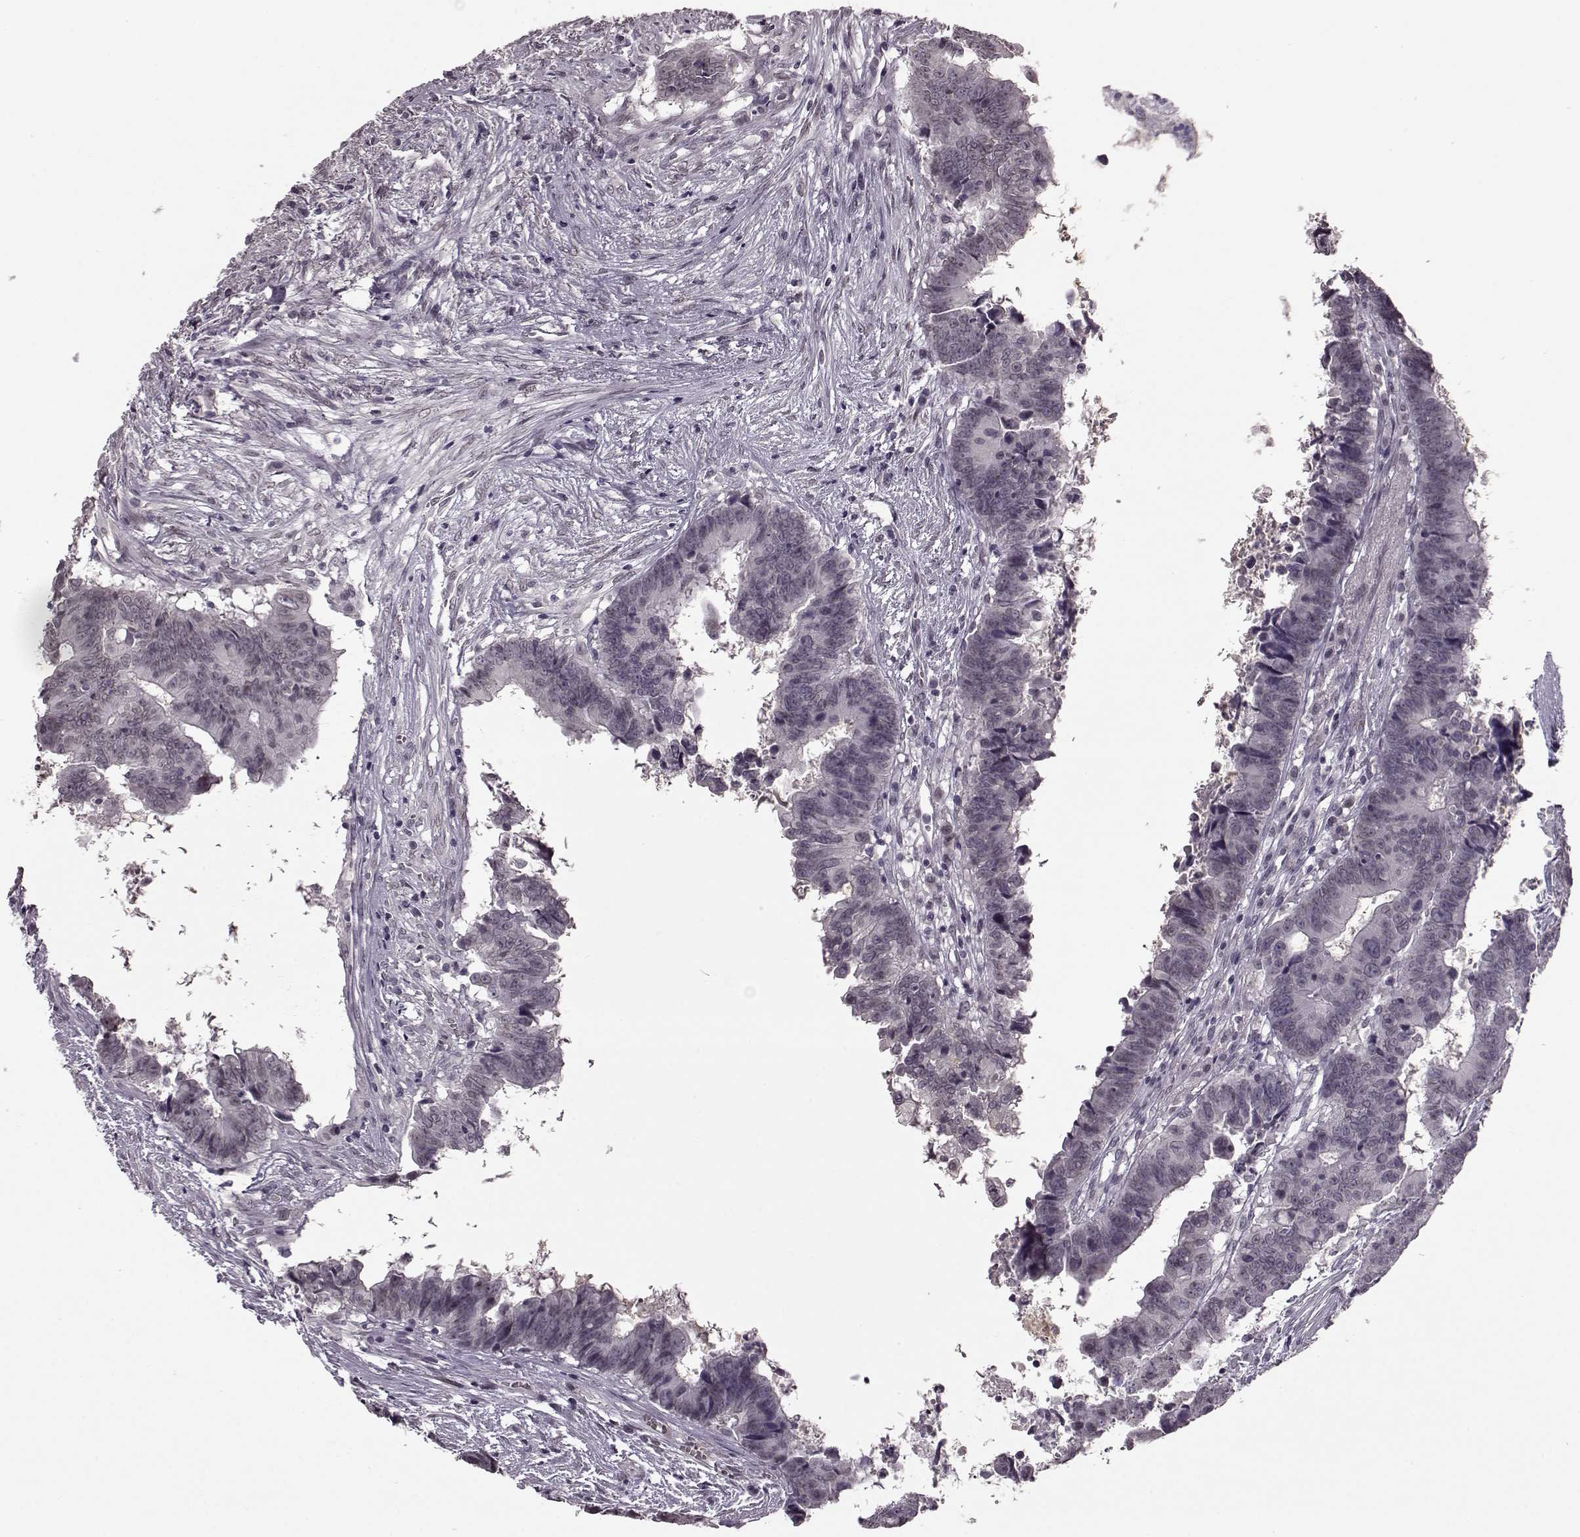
{"staining": {"intensity": "negative", "quantity": "none", "location": "none"}, "tissue": "colorectal cancer", "cell_type": "Tumor cells", "image_type": "cancer", "snomed": [{"axis": "morphology", "description": "Adenocarcinoma, NOS"}, {"axis": "topography", "description": "Colon"}], "caption": "Immunohistochemistry (IHC) image of neoplastic tissue: colorectal adenocarcinoma stained with DAB (3,3'-diaminobenzidine) demonstrates no significant protein expression in tumor cells.", "gene": "STX1B", "patient": {"sex": "female", "age": 82}}